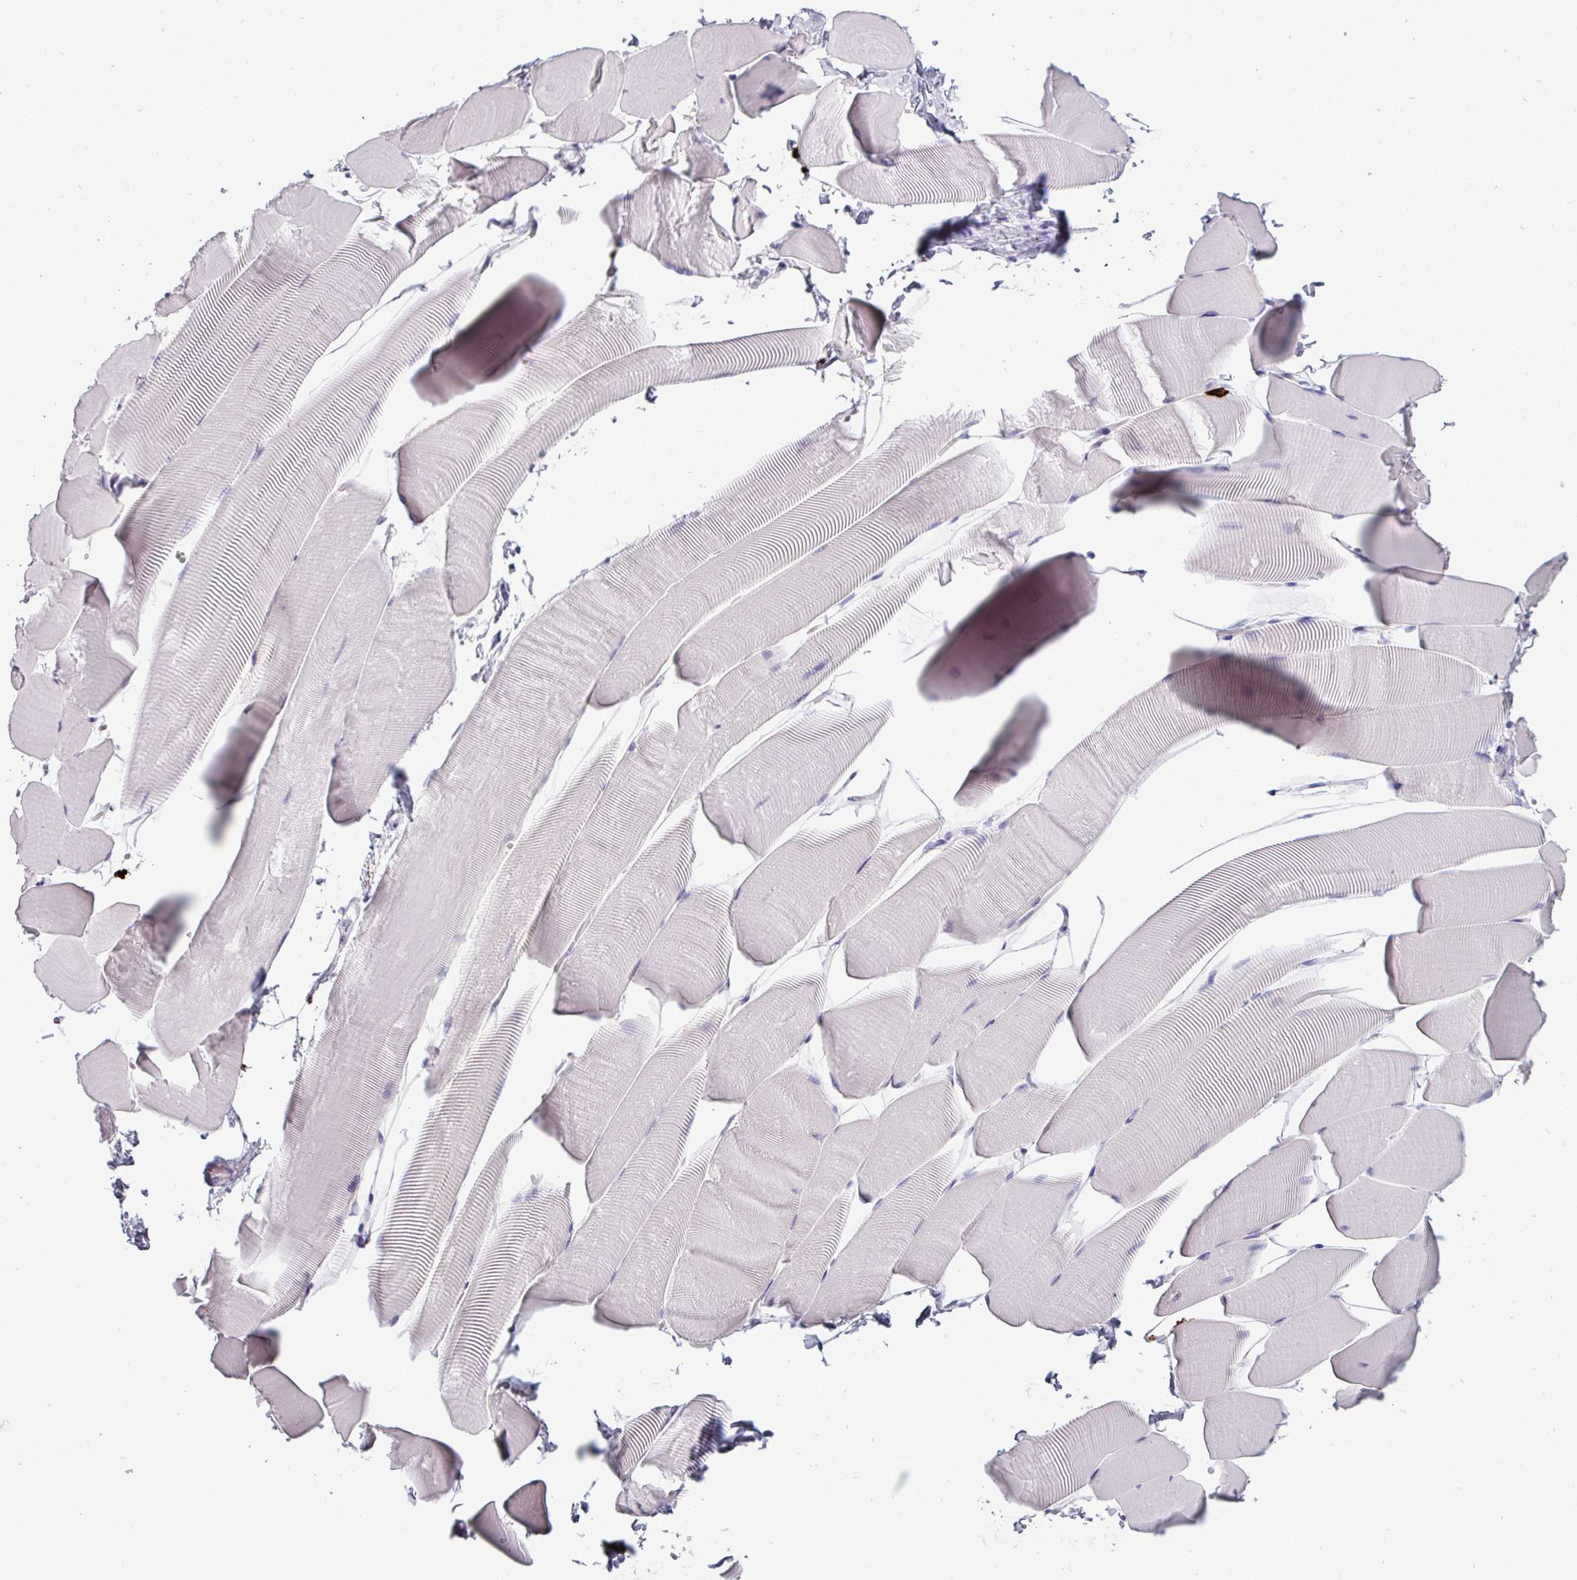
{"staining": {"intensity": "negative", "quantity": "none", "location": "none"}, "tissue": "skeletal muscle", "cell_type": "Myocytes", "image_type": "normal", "snomed": [{"axis": "morphology", "description": "Normal tissue, NOS"}, {"axis": "topography", "description": "Skeletal muscle"}], "caption": "There is no significant expression in myocytes of skeletal muscle. (Brightfield microscopy of DAB immunohistochemistry (IHC) at high magnification).", "gene": "TRIM39", "patient": {"sex": "male", "age": 25}}